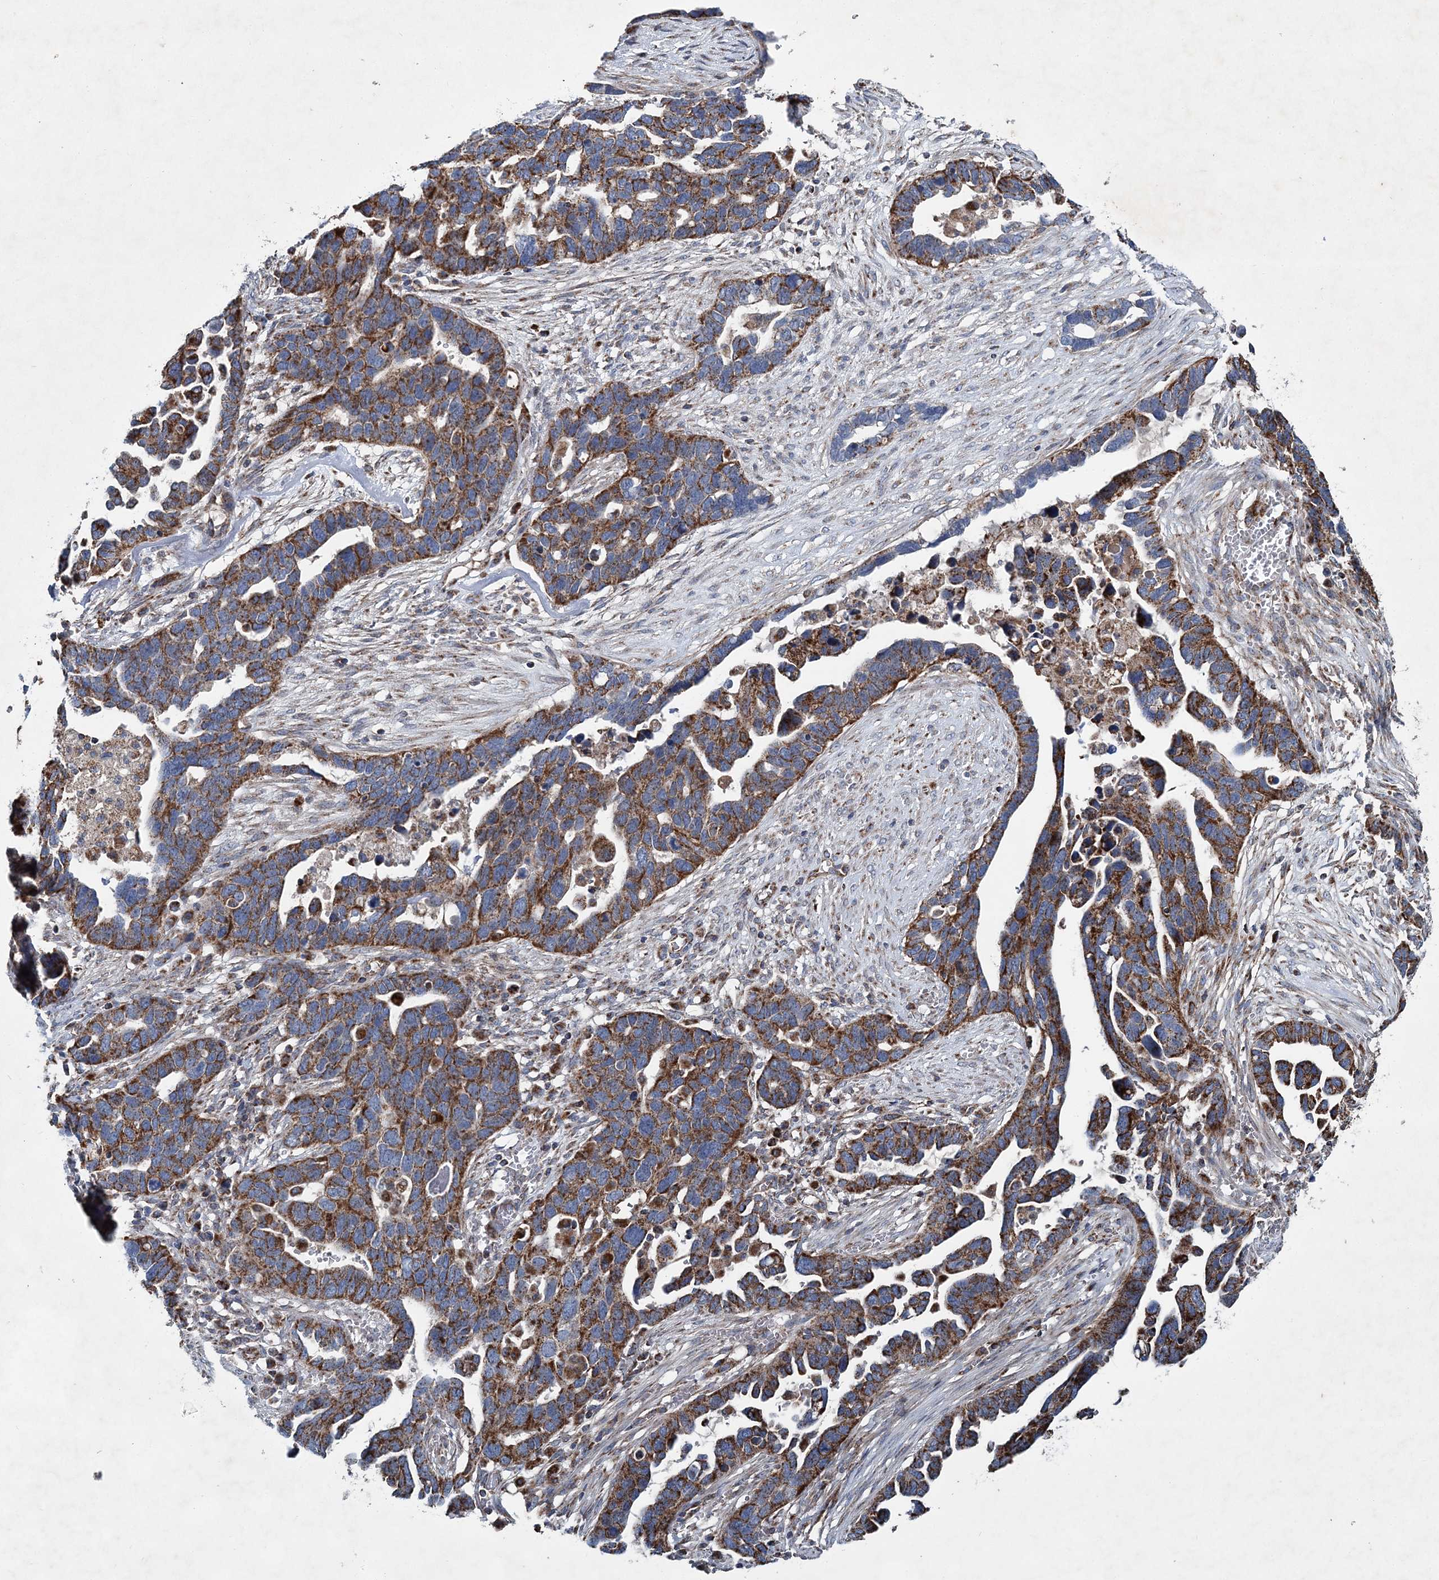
{"staining": {"intensity": "strong", "quantity": ">75%", "location": "cytoplasmic/membranous"}, "tissue": "ovarian cancer", "cell_type": "Tumor cells", "image_type": "cancer", "snomed": [{"axis": "morphology", "description": "Cystadenocarcinoma, serous, NOS"}, {"axis": "topography", "description": "Ovary"}], "caption": "Strong cytoplasmic/membranous protein positivity is identified in about >75% of tumor cells in ovarian cancer (serous cystadenocarcinoma).", "gene": "SPAG16", "patient": {"sex": "female", "age": 54}}